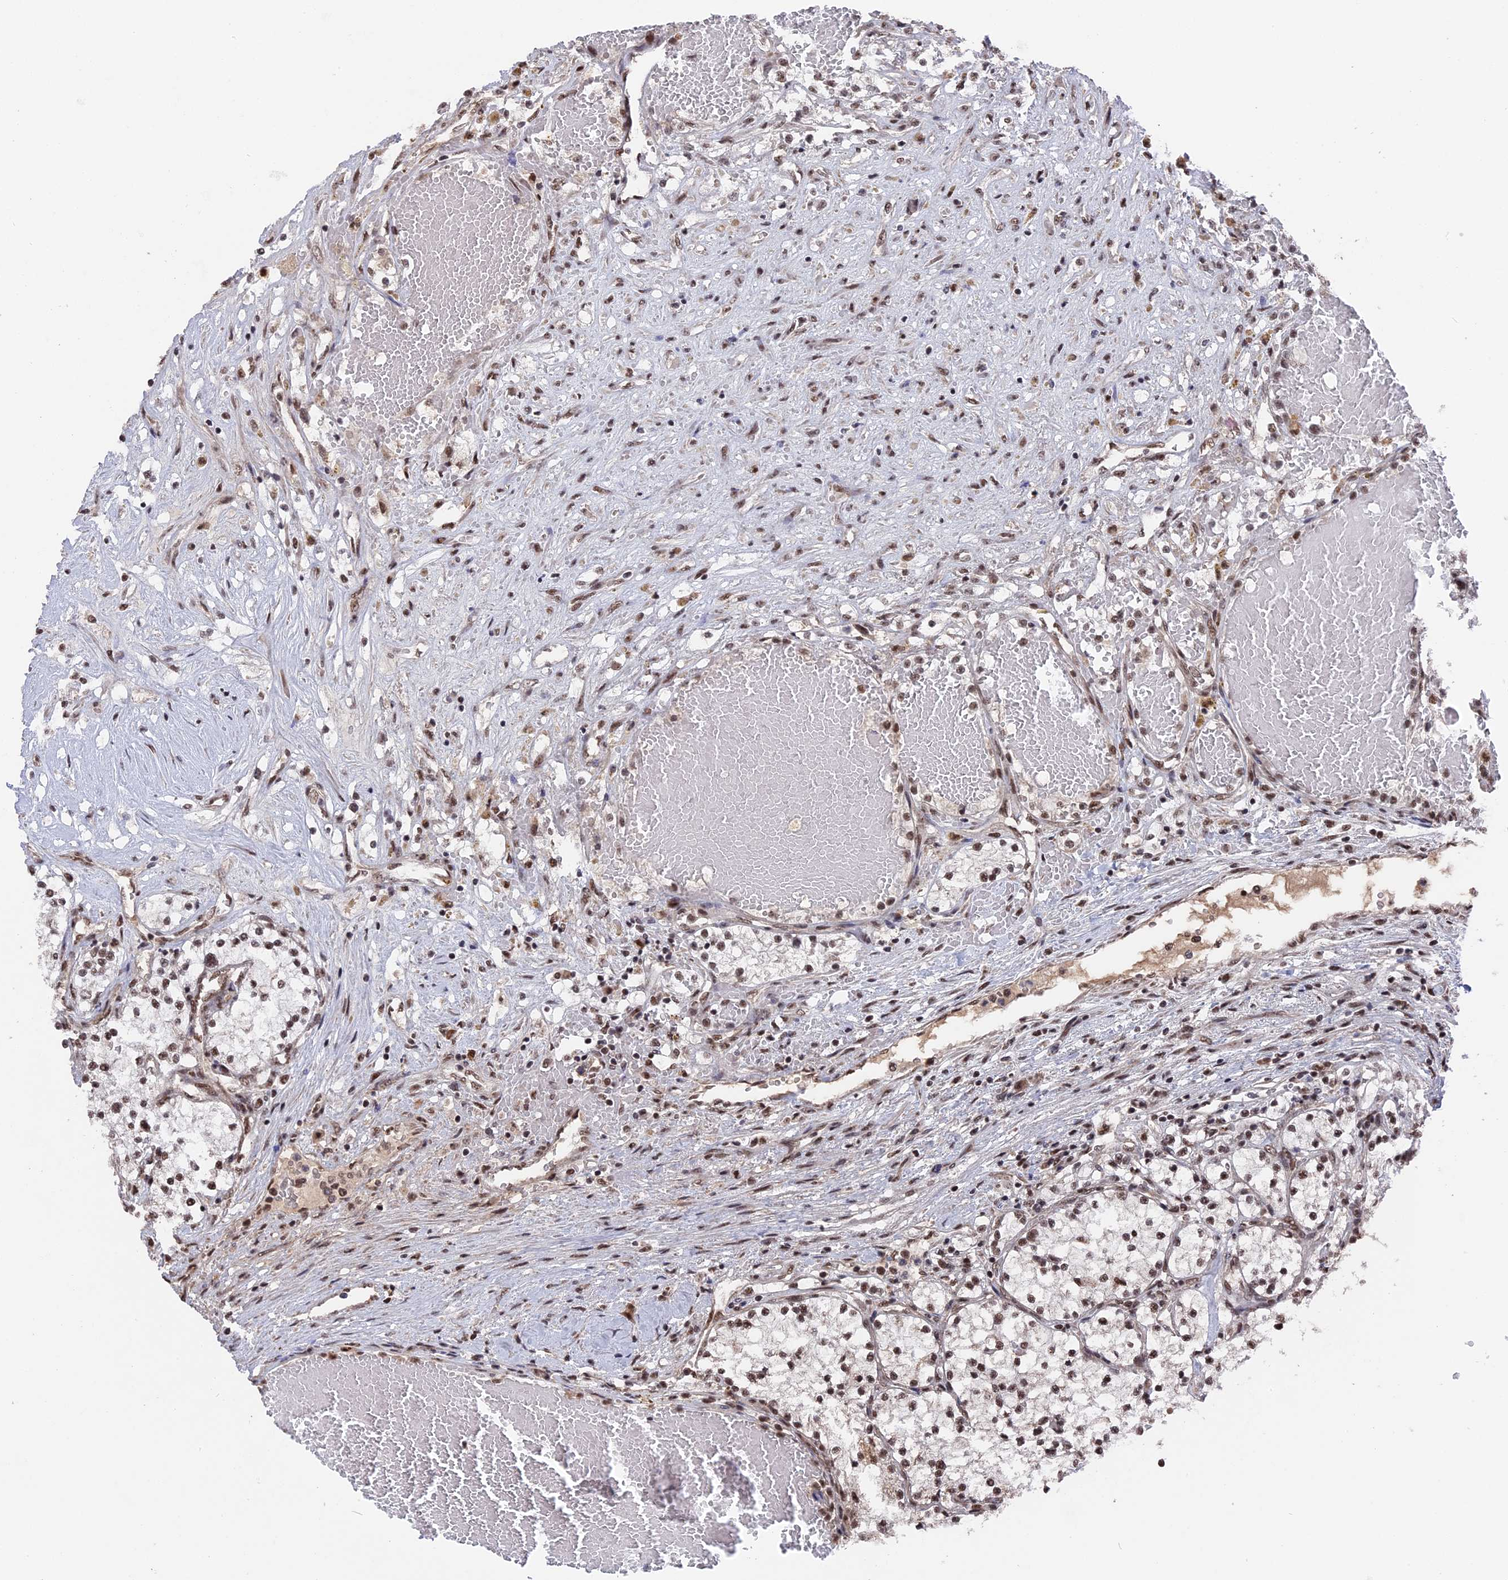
{"staining": {"intensity": "moderate", "quantity": ">75%", "location": "nuclear"}, "tissue": "renal cancer", "cell_type": "Tumor cells", "image_type": "cancer", "snomed": [{"axis": "morphology", "description": "Normal tissue, NOS"}, {"axis": "morphology", "description": "Adenocarcinoma, NOS"}, {"axis": "topography", "description": "Kidney"}], "caption": "Immunohistochemistry staining of adenocarcinoma (renal), which reveals medium levels of moderate nuclear staining in about >75% of tumor cells indicating moderate nuclear protein staining. The staining was performed using DAB (3,3'-diaminobenzidine) (brown) for protein detection and nuclei were counterstained in hematoxylin (blue).", "gene": "SF3A2", "patient": {"sex": "male", "age": 68}}